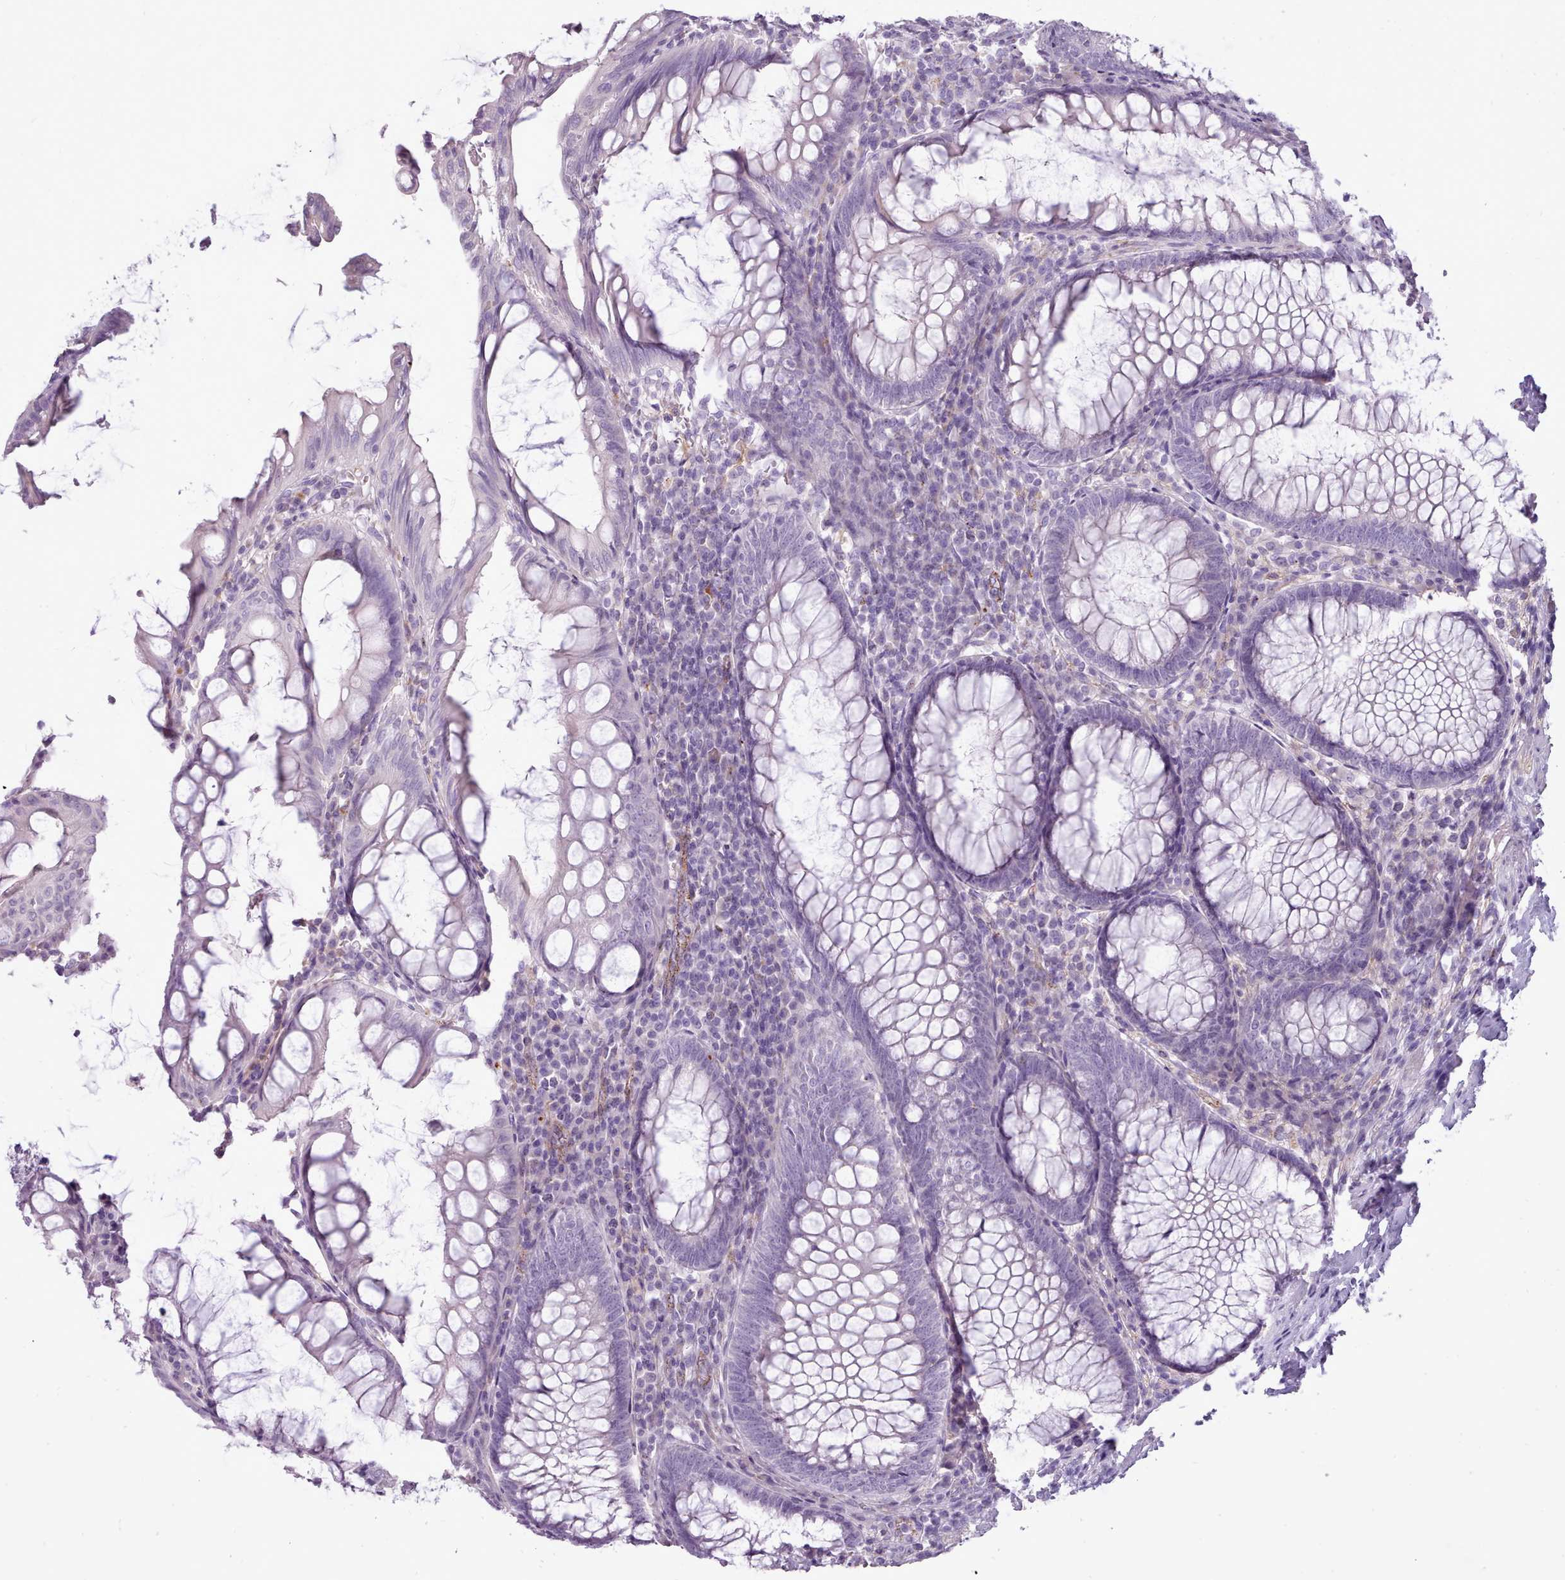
{"staining": {"intensity": "negative", "quantity": "none", "location": "none"}, "tissue": "appendix", "cell_type": "Glandular cells", "image_type": "normal", "snomed": [{"axis": "morphology", "description": "Normal tissue, NOS"}, {"axis": "topography", "description": "Appendix"}], "caption": "Immunohistochemical staining of normal human appendix shows no significant staining in glandular cells.", "gene": "ATRAID", "patient": {"sex": "male", "age": 83}}